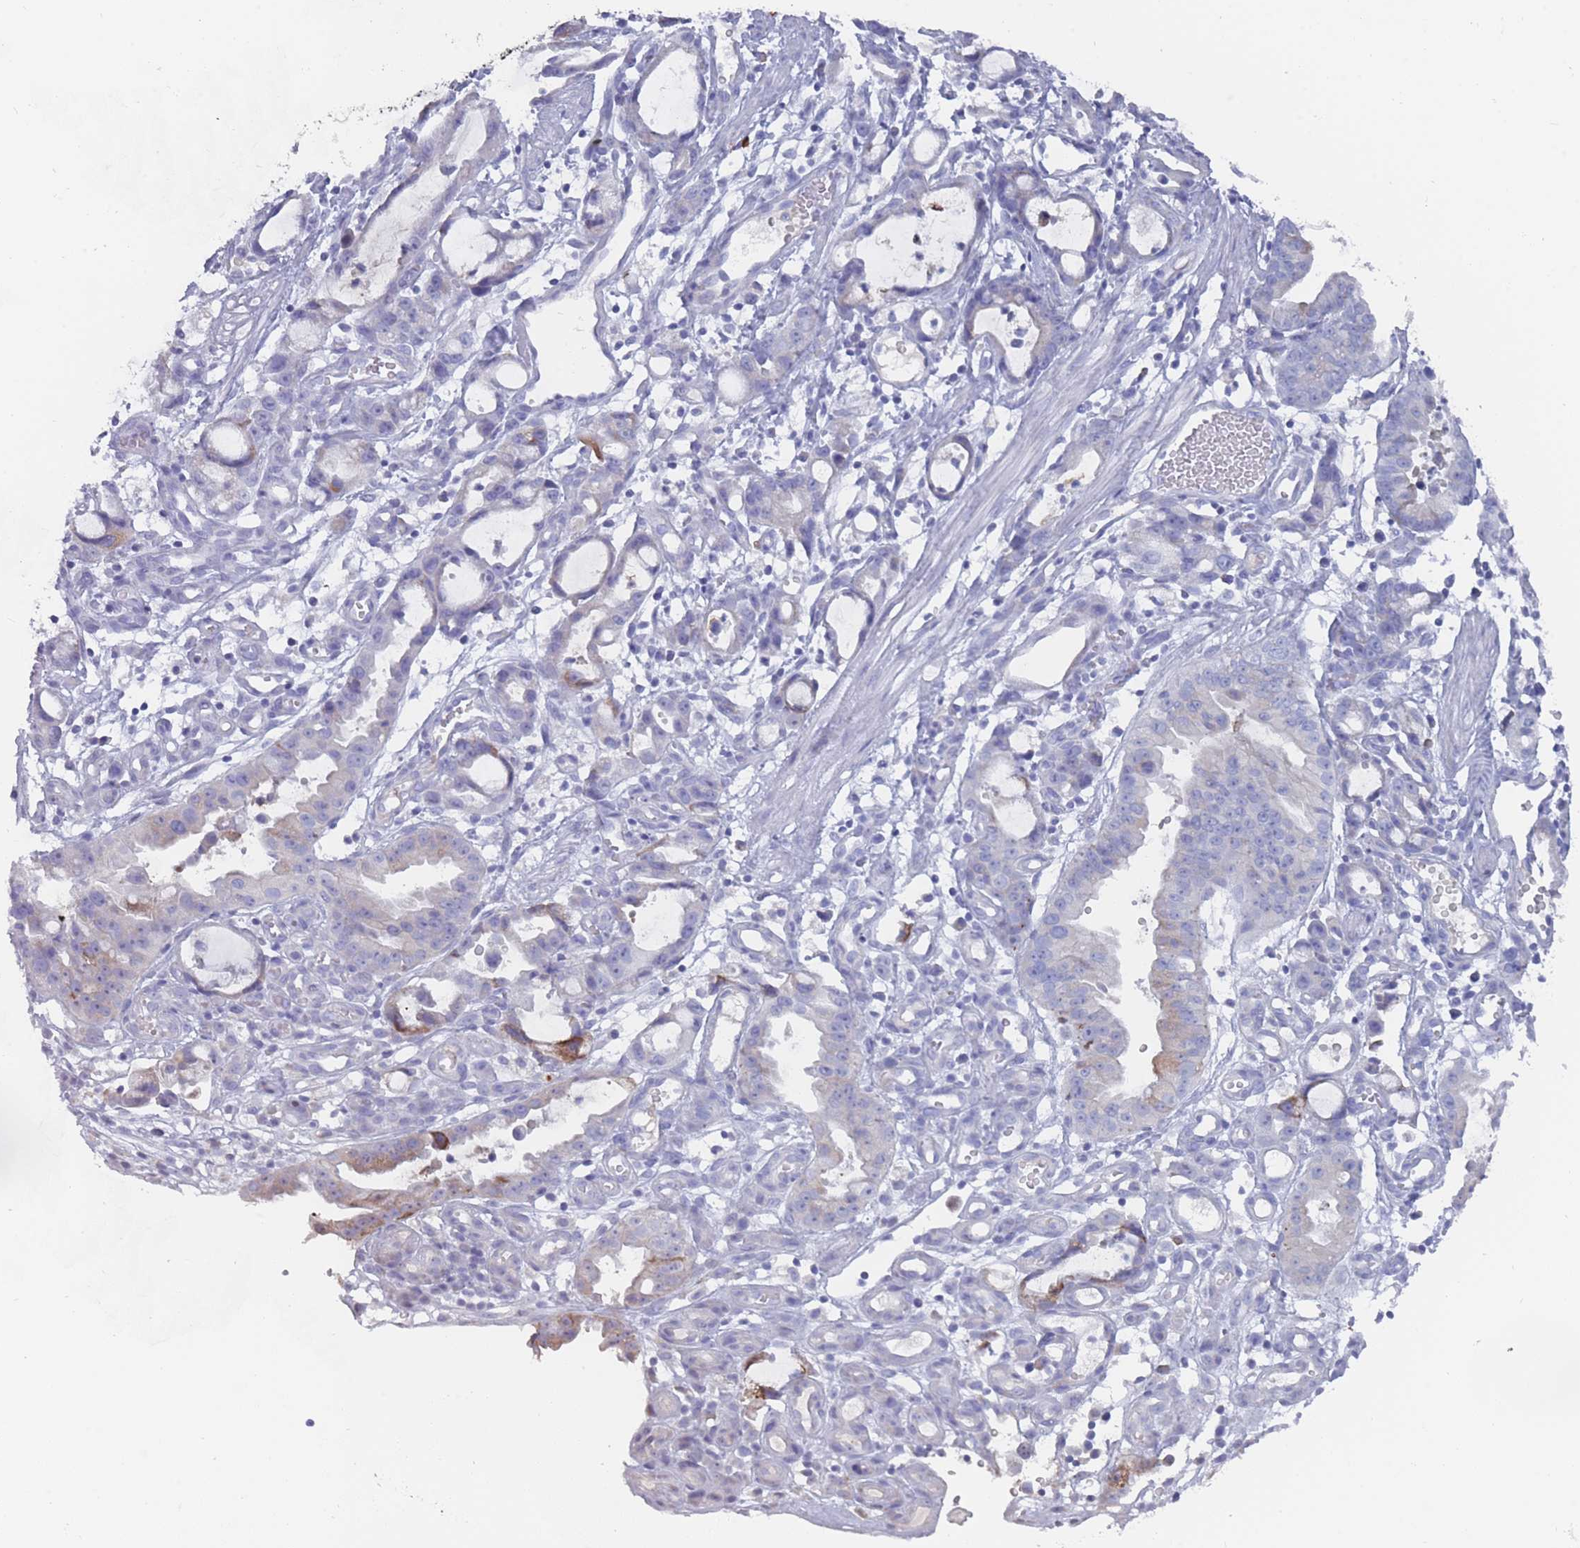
{"staining": {"intensity": "moderate", "quantity": "<25%", "location": "cytoplasmic/membranous"}, "tissue": "stomach cancer", "cell_type": "Tumor cells", "image_type": "cancer", "snomed": [{"axis": "morphology", "description": "Adenocarcinoma, NOS"}, {"axis": "topography", "description": "Stomach"}], "caption": "This histopathology image demonstrates adenocarcinoma (stomach) stained with immunohistochemistry to label a protein in brown. The cytoplasmic/membranous of tumor cells show moderate positivity for the protein. Nuclei are counter-stained blue.", "gene": "ST8SIA5", "patient": {"sex": "male", "age": 55}}